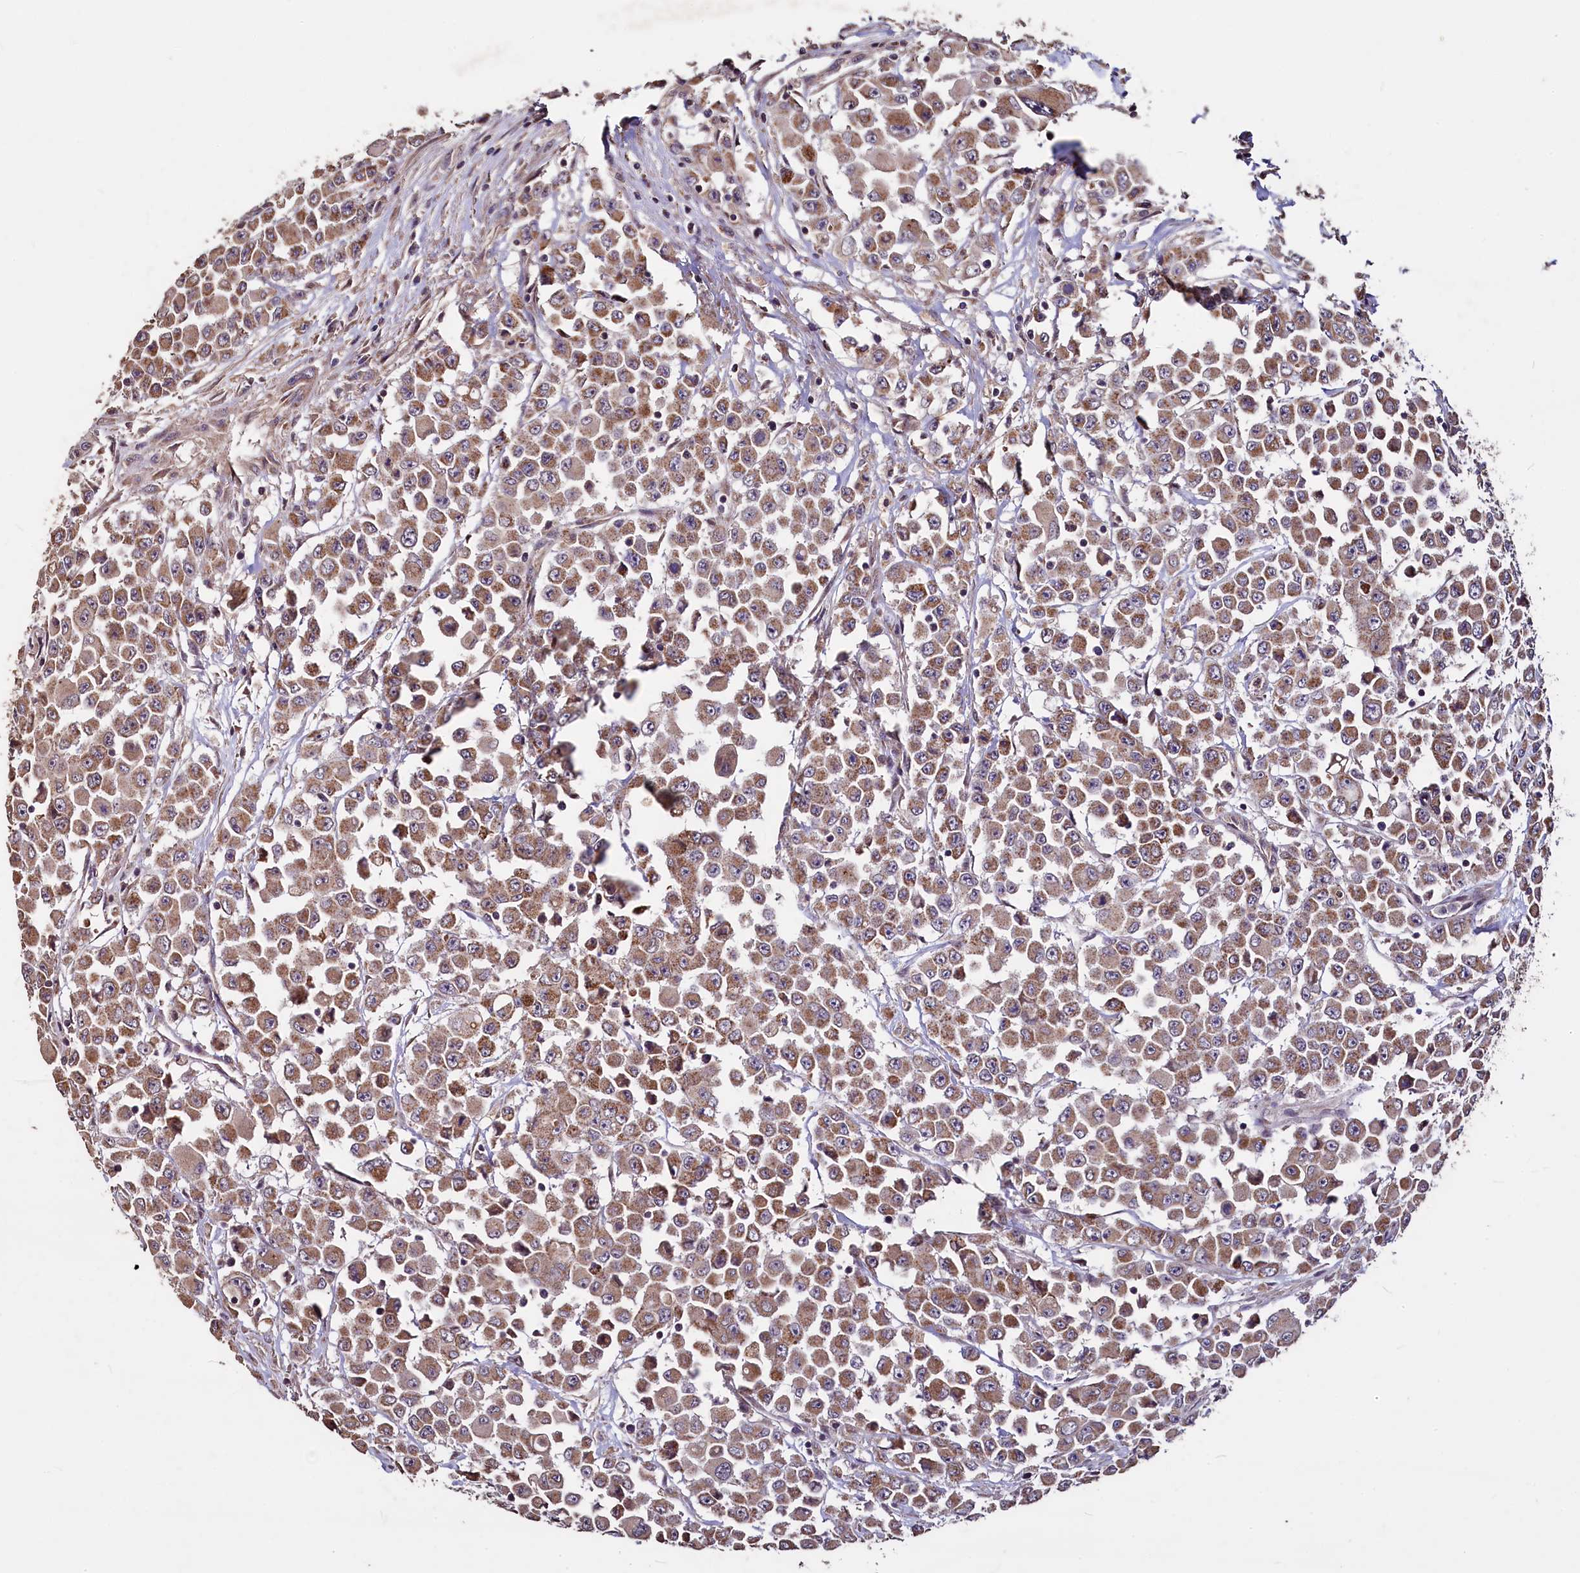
{"staining": {"intensity": "weak", "quantity": ">75%", "location": "cytoplasmic/membranous"}, "tissue": "colorectal cancer", "cell_type": "Tumor cells", "image_type": "cancer", "snomed": [{"axis": "morphology", "description": "Adenocarcinoma, NOS"}, {"axis": "topography", "description": "Colon"}], "caption": "Brown immunohistochemical staining in colorectal cancer displays weak cytoplasmic/membranous expression in about >75% of tumor cells.", "gene": "COQ9", "patient": {"sex": "male", "age": 51}}